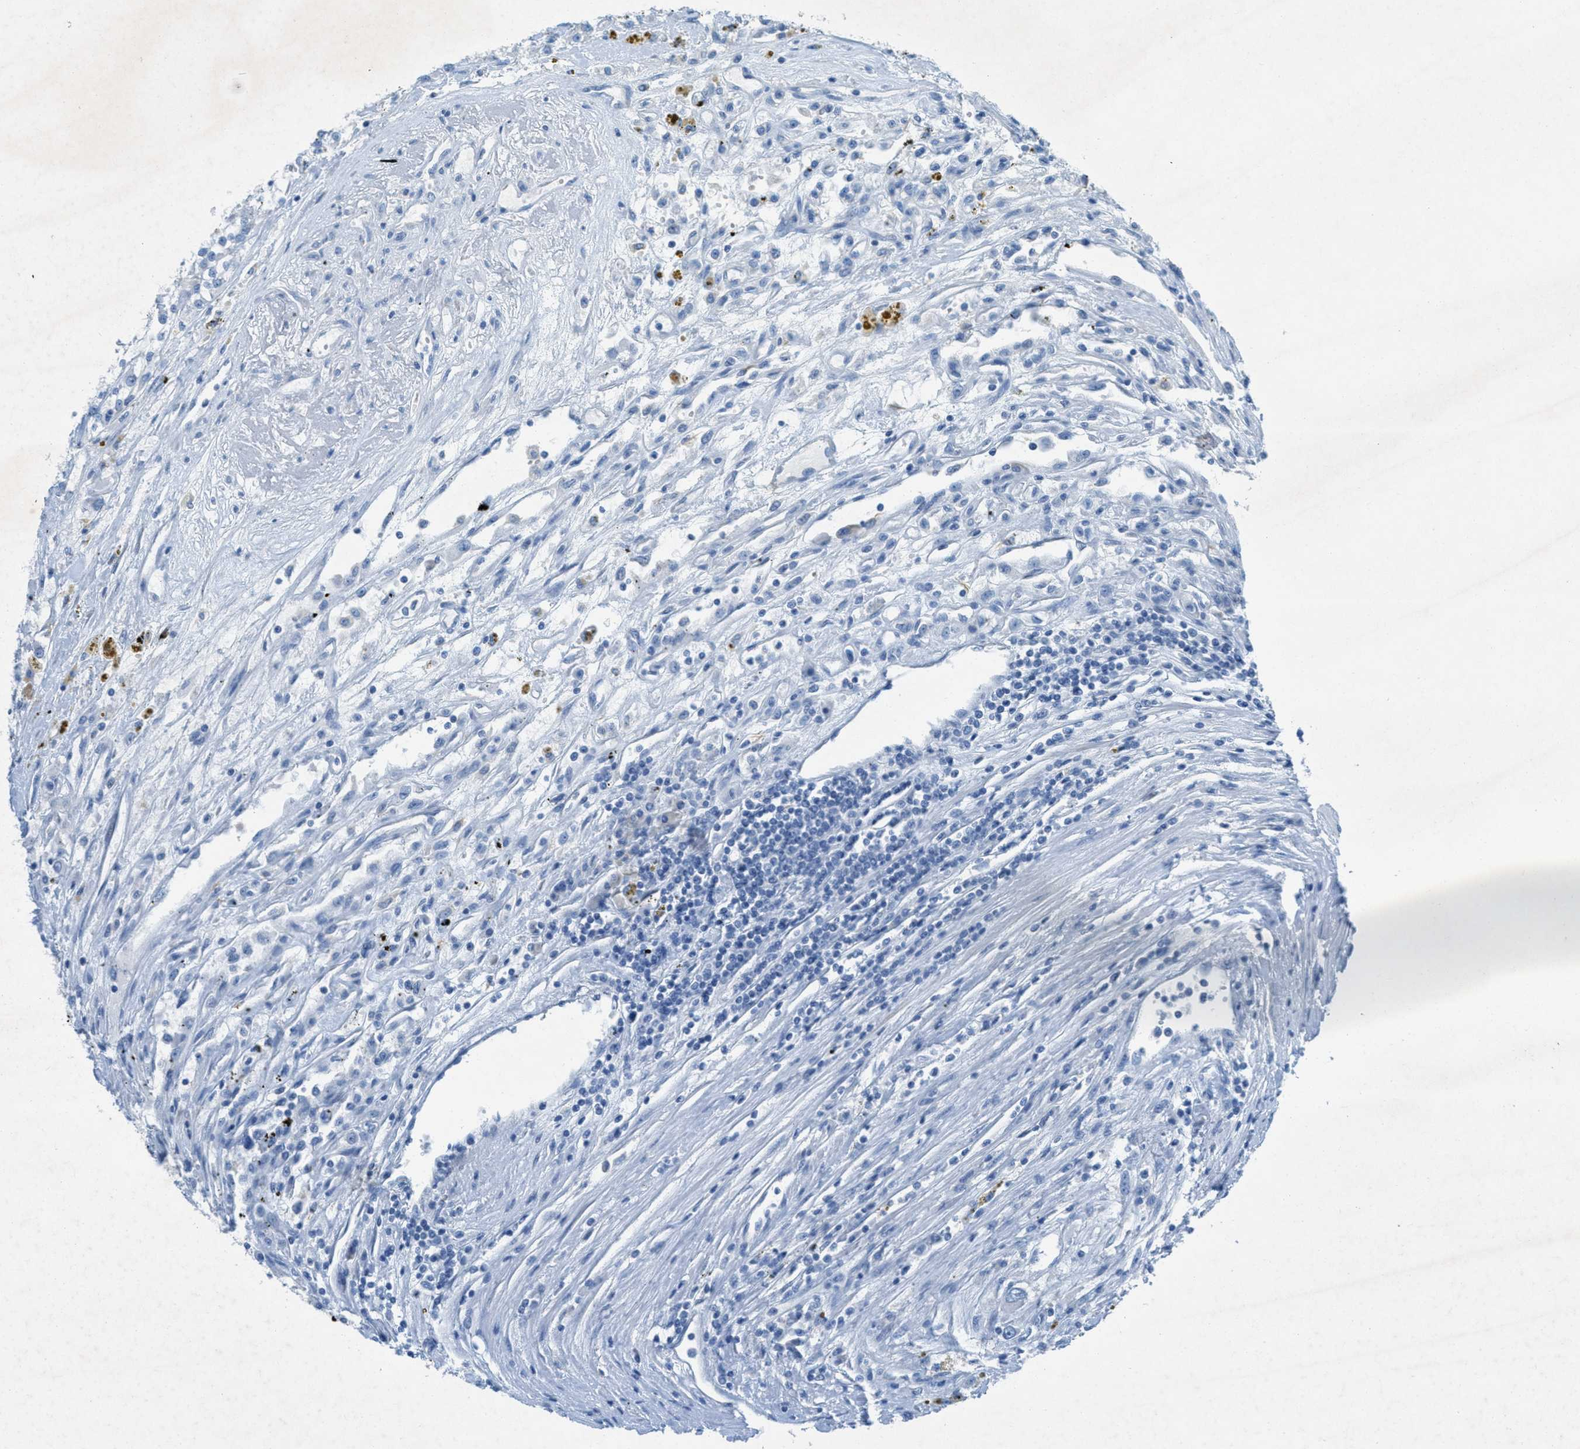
{"staining": {"intensity": "negative", "quantity": "none", "location": "none"}, "tissue": "renal cancer", "cell_type": "Tumor cells", "image_type": "cancer", "snomed": [{"axis": "morphology", "description": "Adenocarcinoma, NOS"}, {"axis": "topography", "description": "Kidney"}], "caption": "Photomicrograph shows no significant protein positivity in tumor cells of renal cancer (adenocarcinoma).", "gene": "GALNT17", "patient": {"sex": "female", "age": 52}}